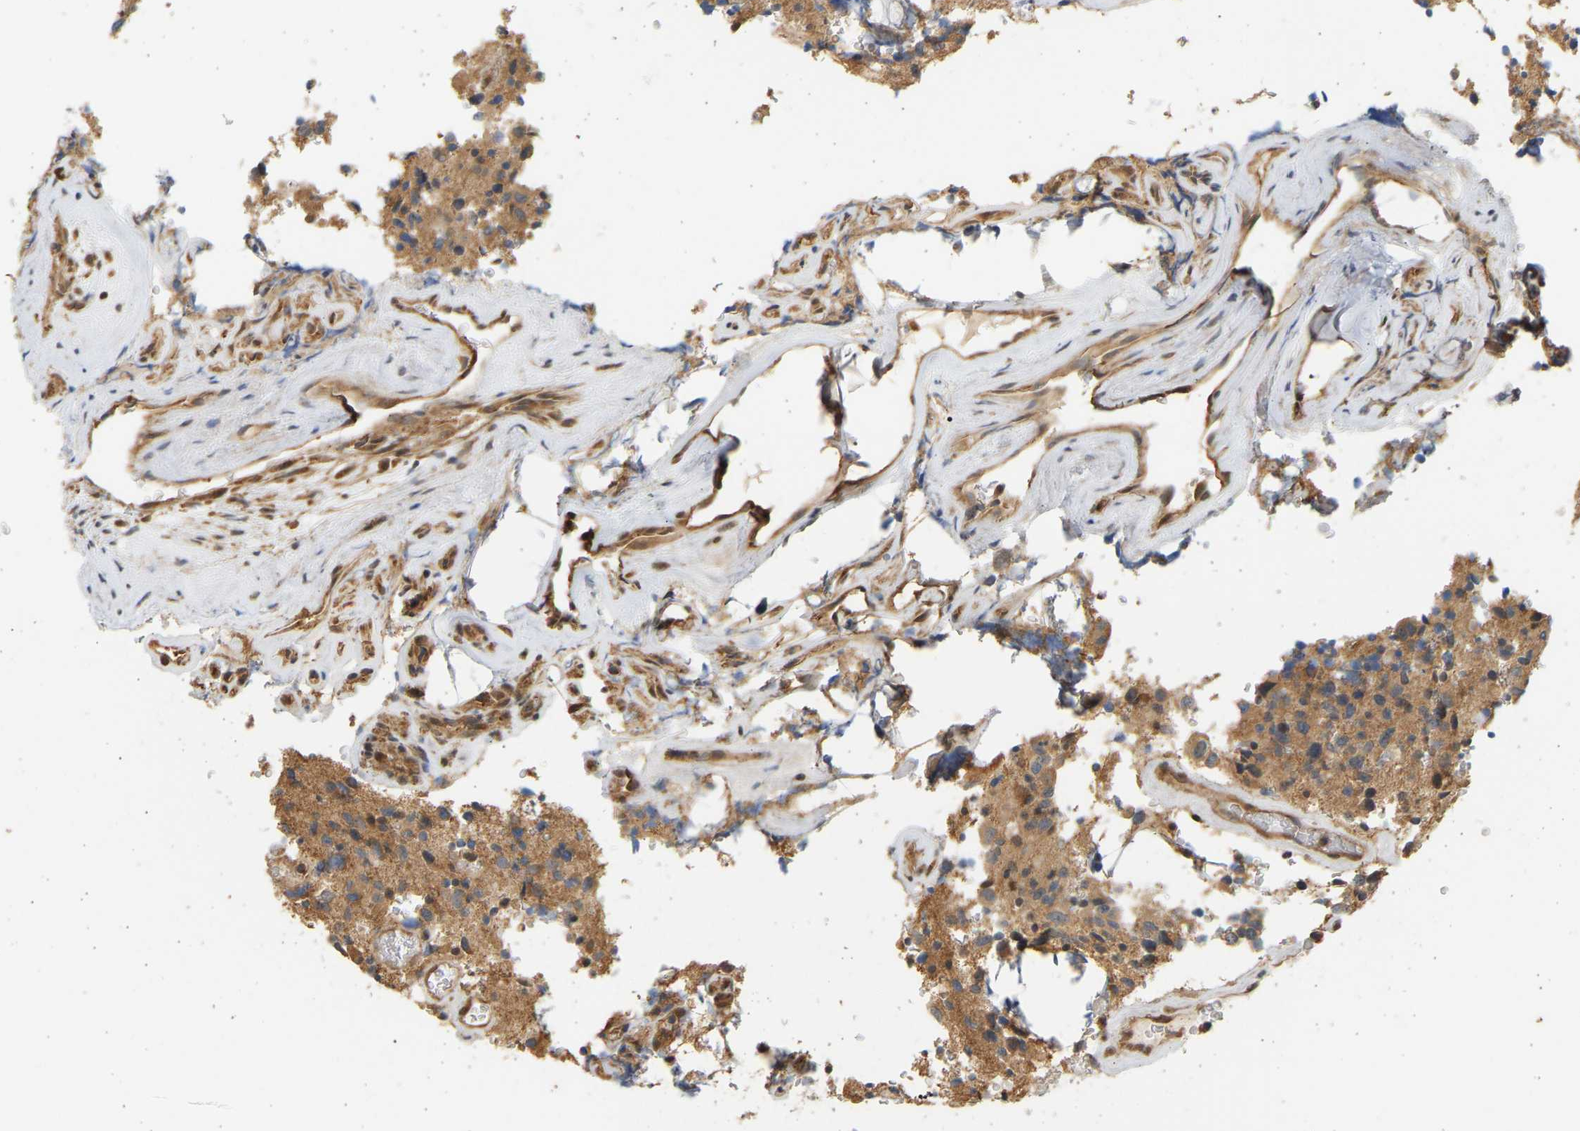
{"staining": {"intensity": "moderate", "quantity": "25%-75%", "location": "cytoplasmic/membranous"}, "tissue": "glioma", "cell_type": "Tumor cells", "image_type": "cancer", "snomed": [{"axis": "morphology", "description": "Glioma, malignant, Low grade"}, {"axis": "topography", "description": "Brain"}], "caption": "A high-resolution photomicrograph shows IHC staining of glioma, which exhibits moderate cytoplasmic/membranous staining in about 25%-75% of tumor cells. (Brightfield microscopy of DAB IHC at high magnification).", "gene": "B4GALT6", "patient": {"sex": "male", "age": 58}}